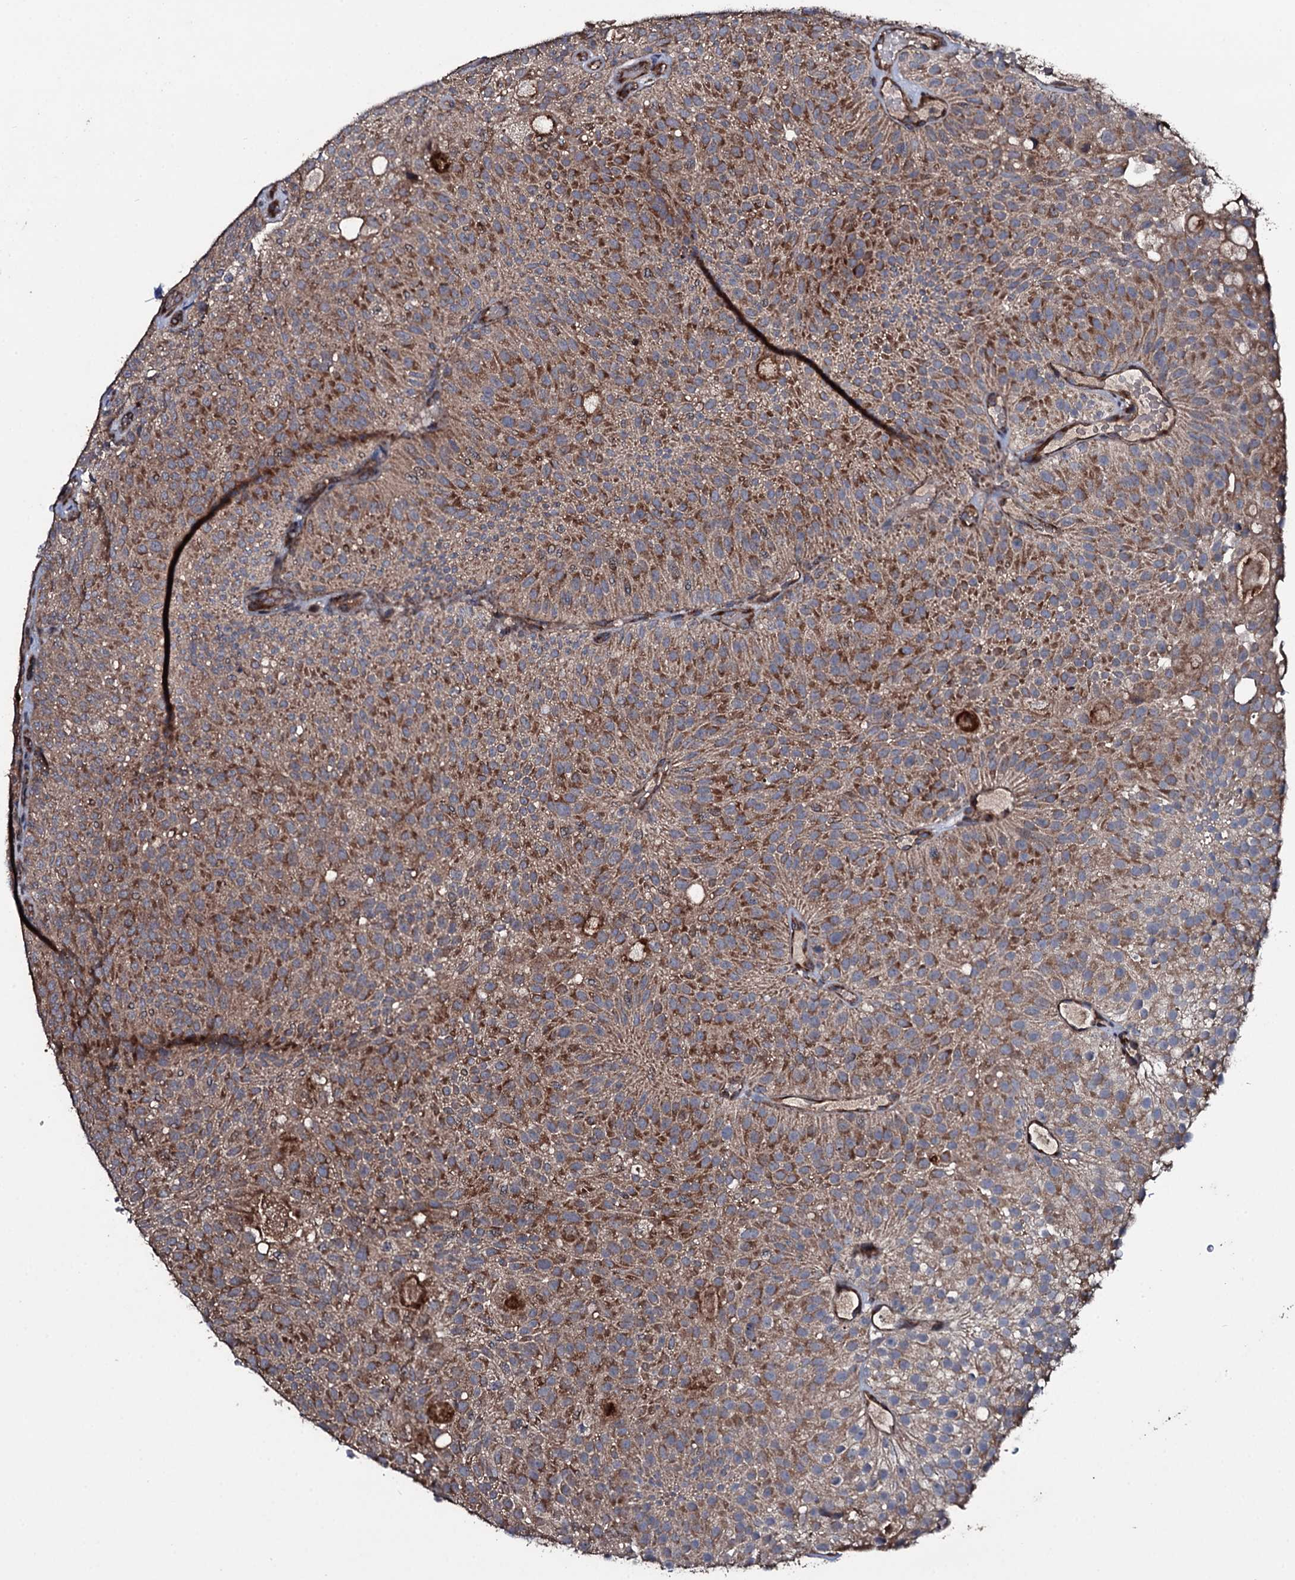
{"staining": {"intensity": "moderate", "quantity": ">75%", "location": "cytoplasmic/membranous"}, "tissue": "urothelial cancer", "cell_type": "Tumor cells", "image_type": "cancer", "snomed": [{"axis": "morphology", "description": "Urothelial carcinoma, Low grade"}, {"axis": "topography", "description": "Urinary bladder"}], "caption": "Immunohistochemistry of low-grade urothelial carcinoma exhibits medium levels of moderate cytoplasmic/membranous expression in about >75% of tumor cells.", "gene": "MRPS31", "patient": {"sex": "male", "age": 78}}